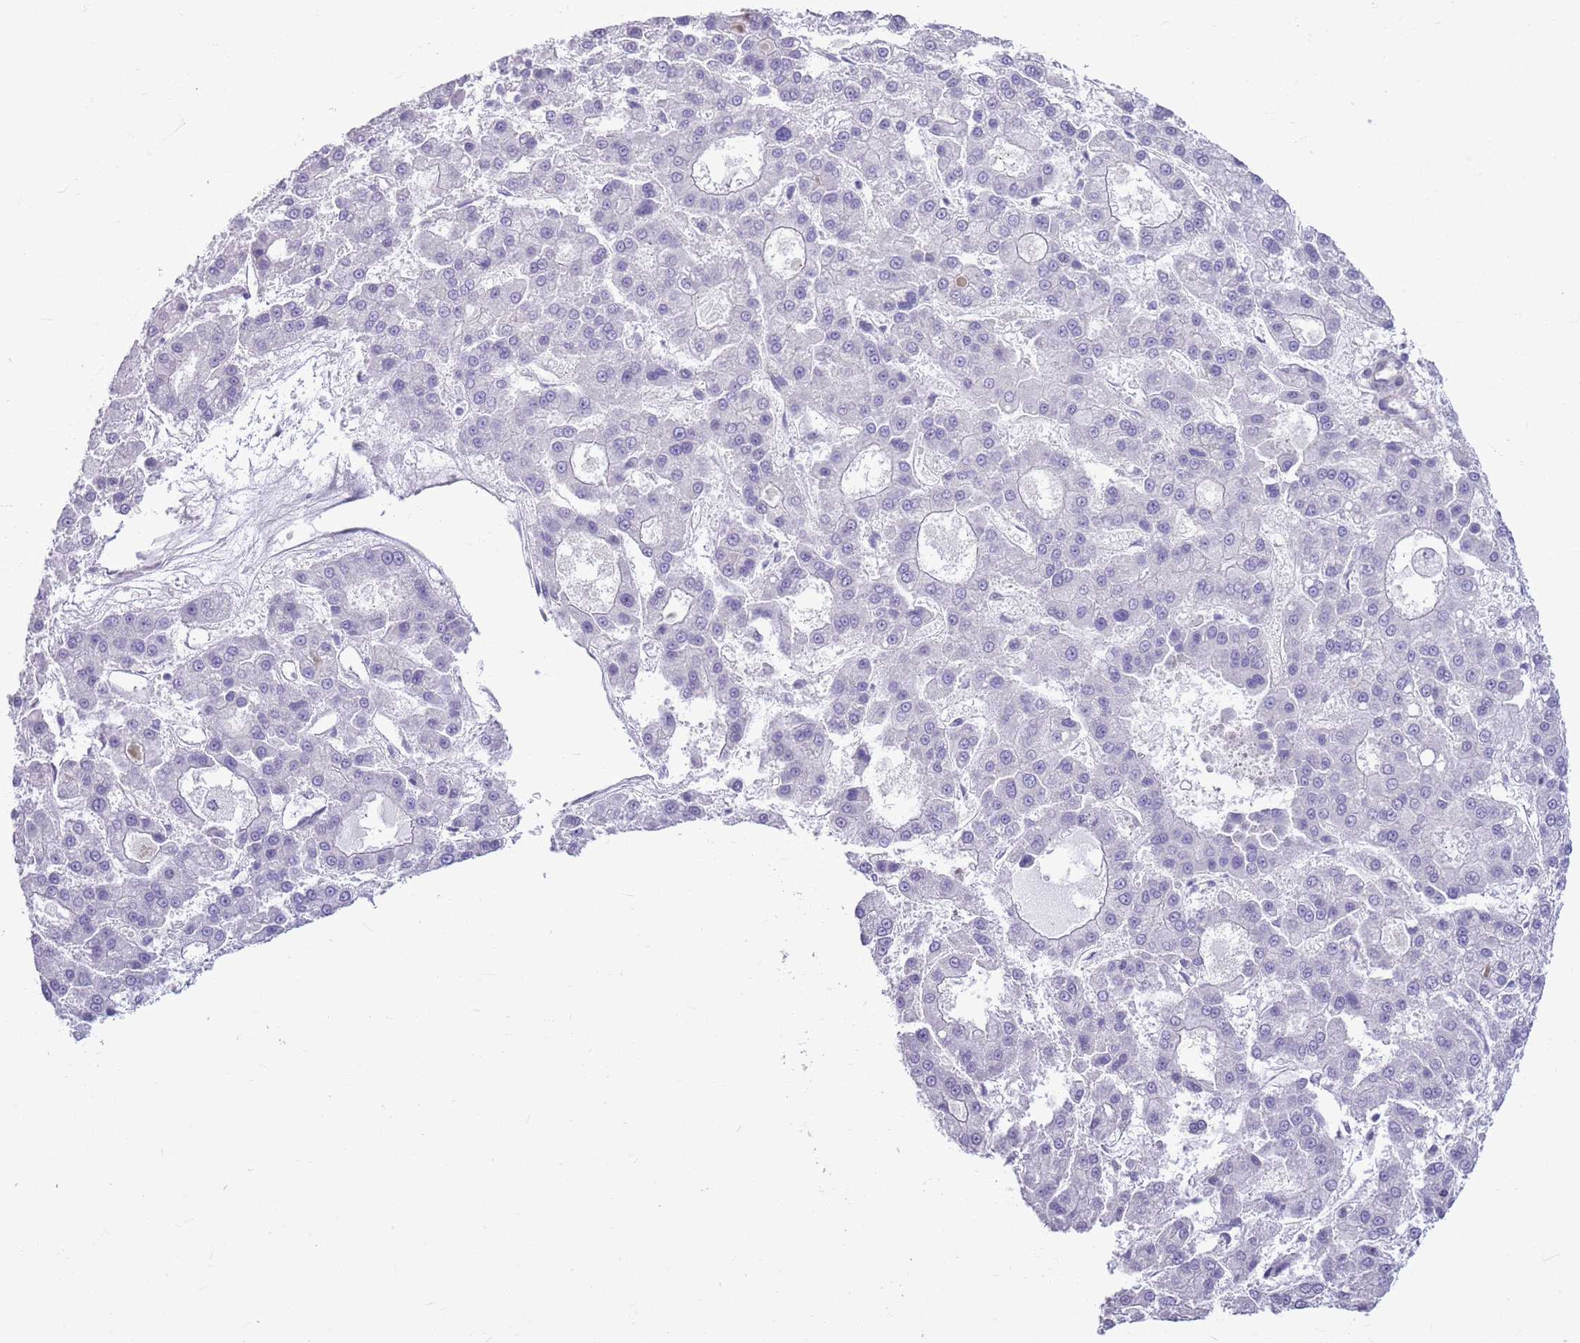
{"staining": {"intensity": "negative", "quantity": "none", "location": "none"}, "tissue": "liver cancer", "cell_type": "Tumor cells", "image_type": "cancer", "snomed": [{"axis": "morphology", "description": "Carcinoma, Hepatocellular, NOS"}, {"axis": "topography", "description": "Liver"}], "caption": "This photomicrograph is of hepatocellular carcinoma (liver) stained with immunohistochemistry to label a protein in brown with the nuclei are counter-stained blue. There is no expression in tumor cells. (Stains: DAB IHC with hematoxylin counter stain, Microscopy: brightfield microscopy at high magnification).", "gene": "PARP8", "patient": {"sex": "male", "age": 70}}